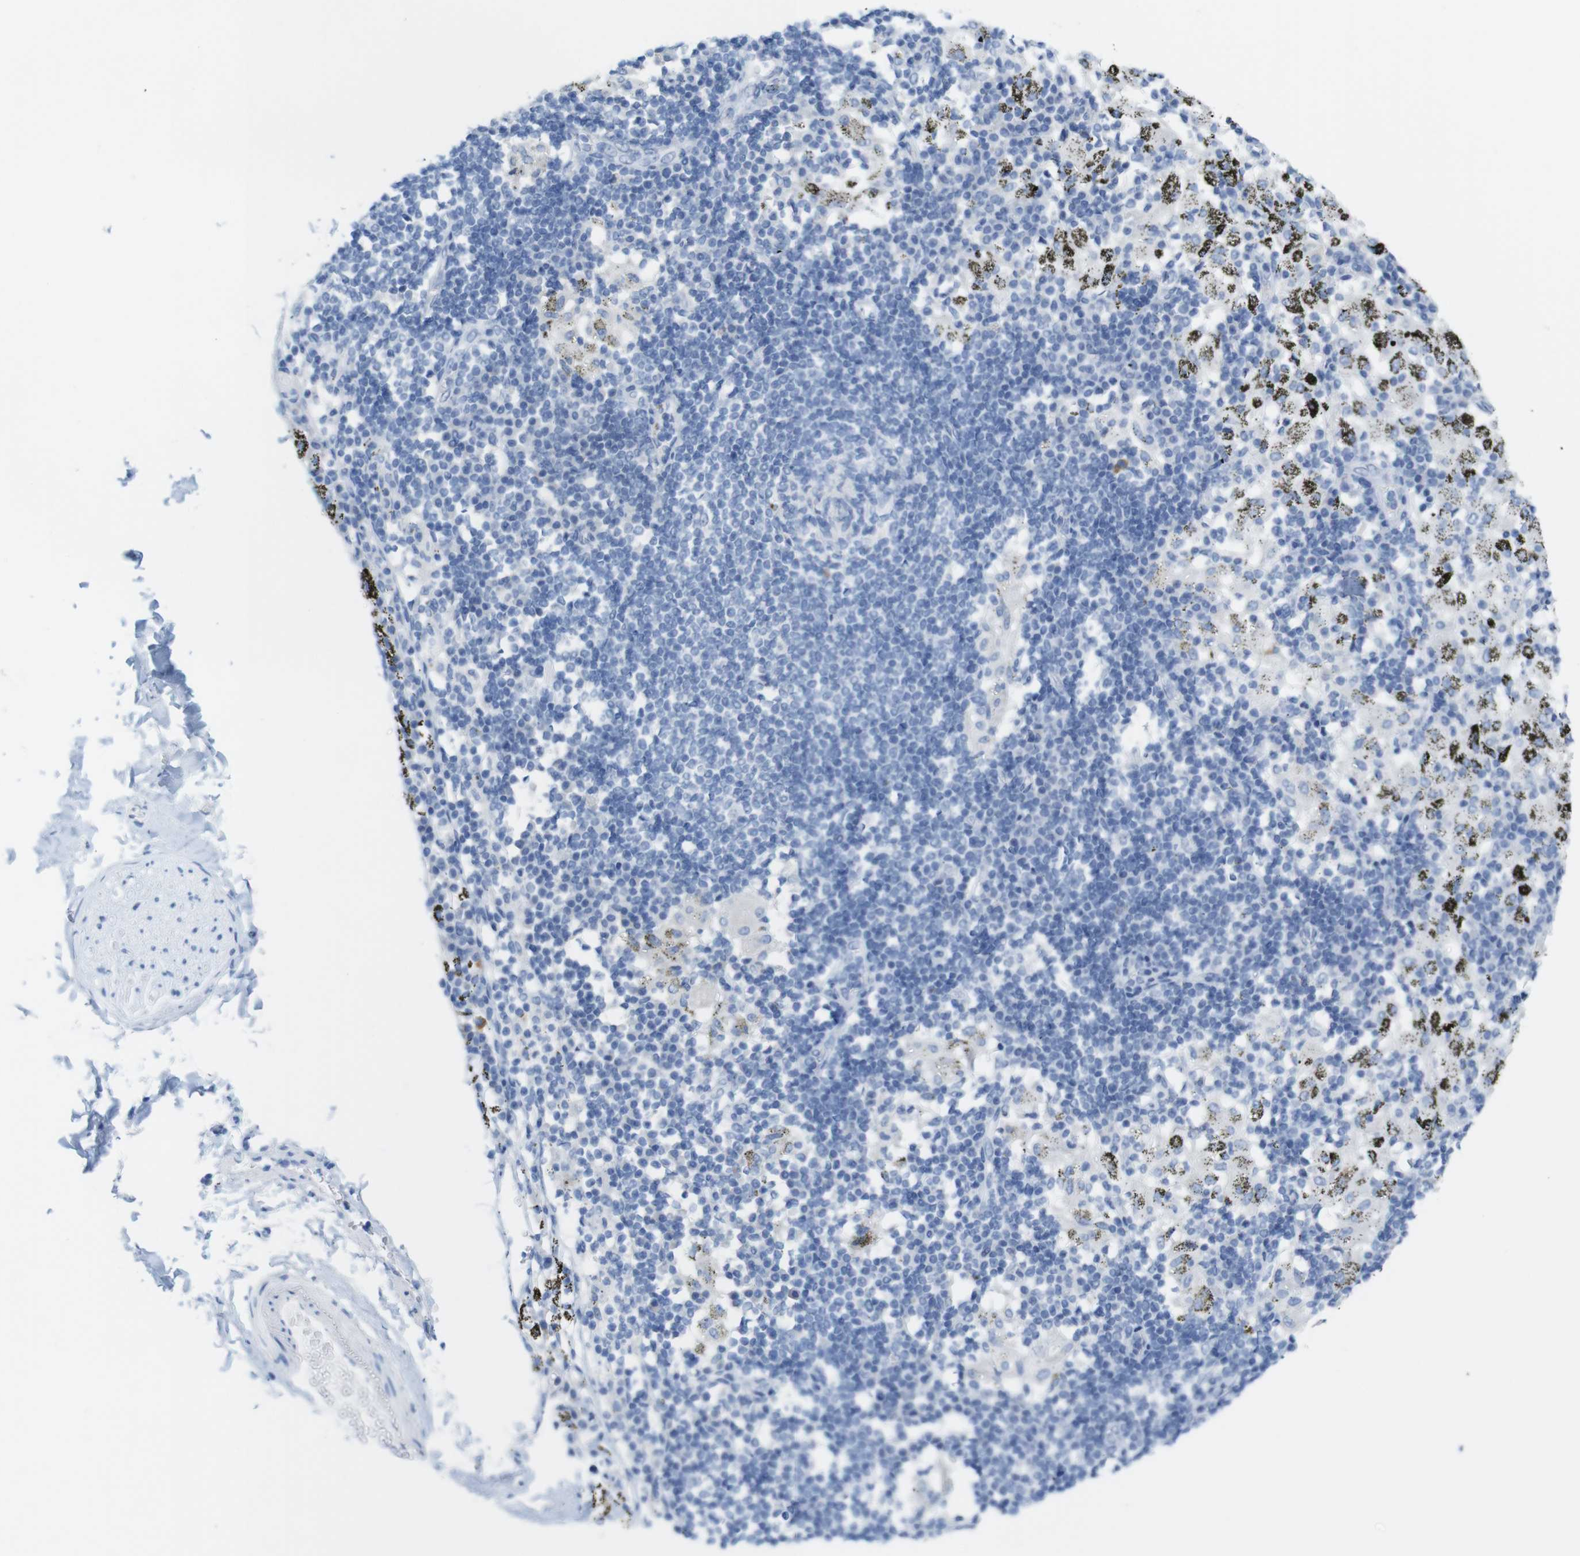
{"staining": {"intensity": "negative", "quantity": "none", "location": "none"}, "tissue": "adipose tissue", "cell_type": "Adipocytes", "image_type": "normal", "snomed": [{"axis": "morphology", "description": "Normal tissue, NOS"}, {"axis": "topography", "description": "Cartilage tissue"}, {"axis": "topography", "description": "Bronchus"}], "caption": "High magnification brightfield microscopy of benign adipose tissue stained with DAB (brown) and counterstained with hematoxylin (blue): adipocytes show no significant positivity. The staining is performed using DAB brown chromogen with nuclei counter-stained in using hematoxylin.", "gene": "LAG3", "patient": {"sex": "female", "age": 73}}